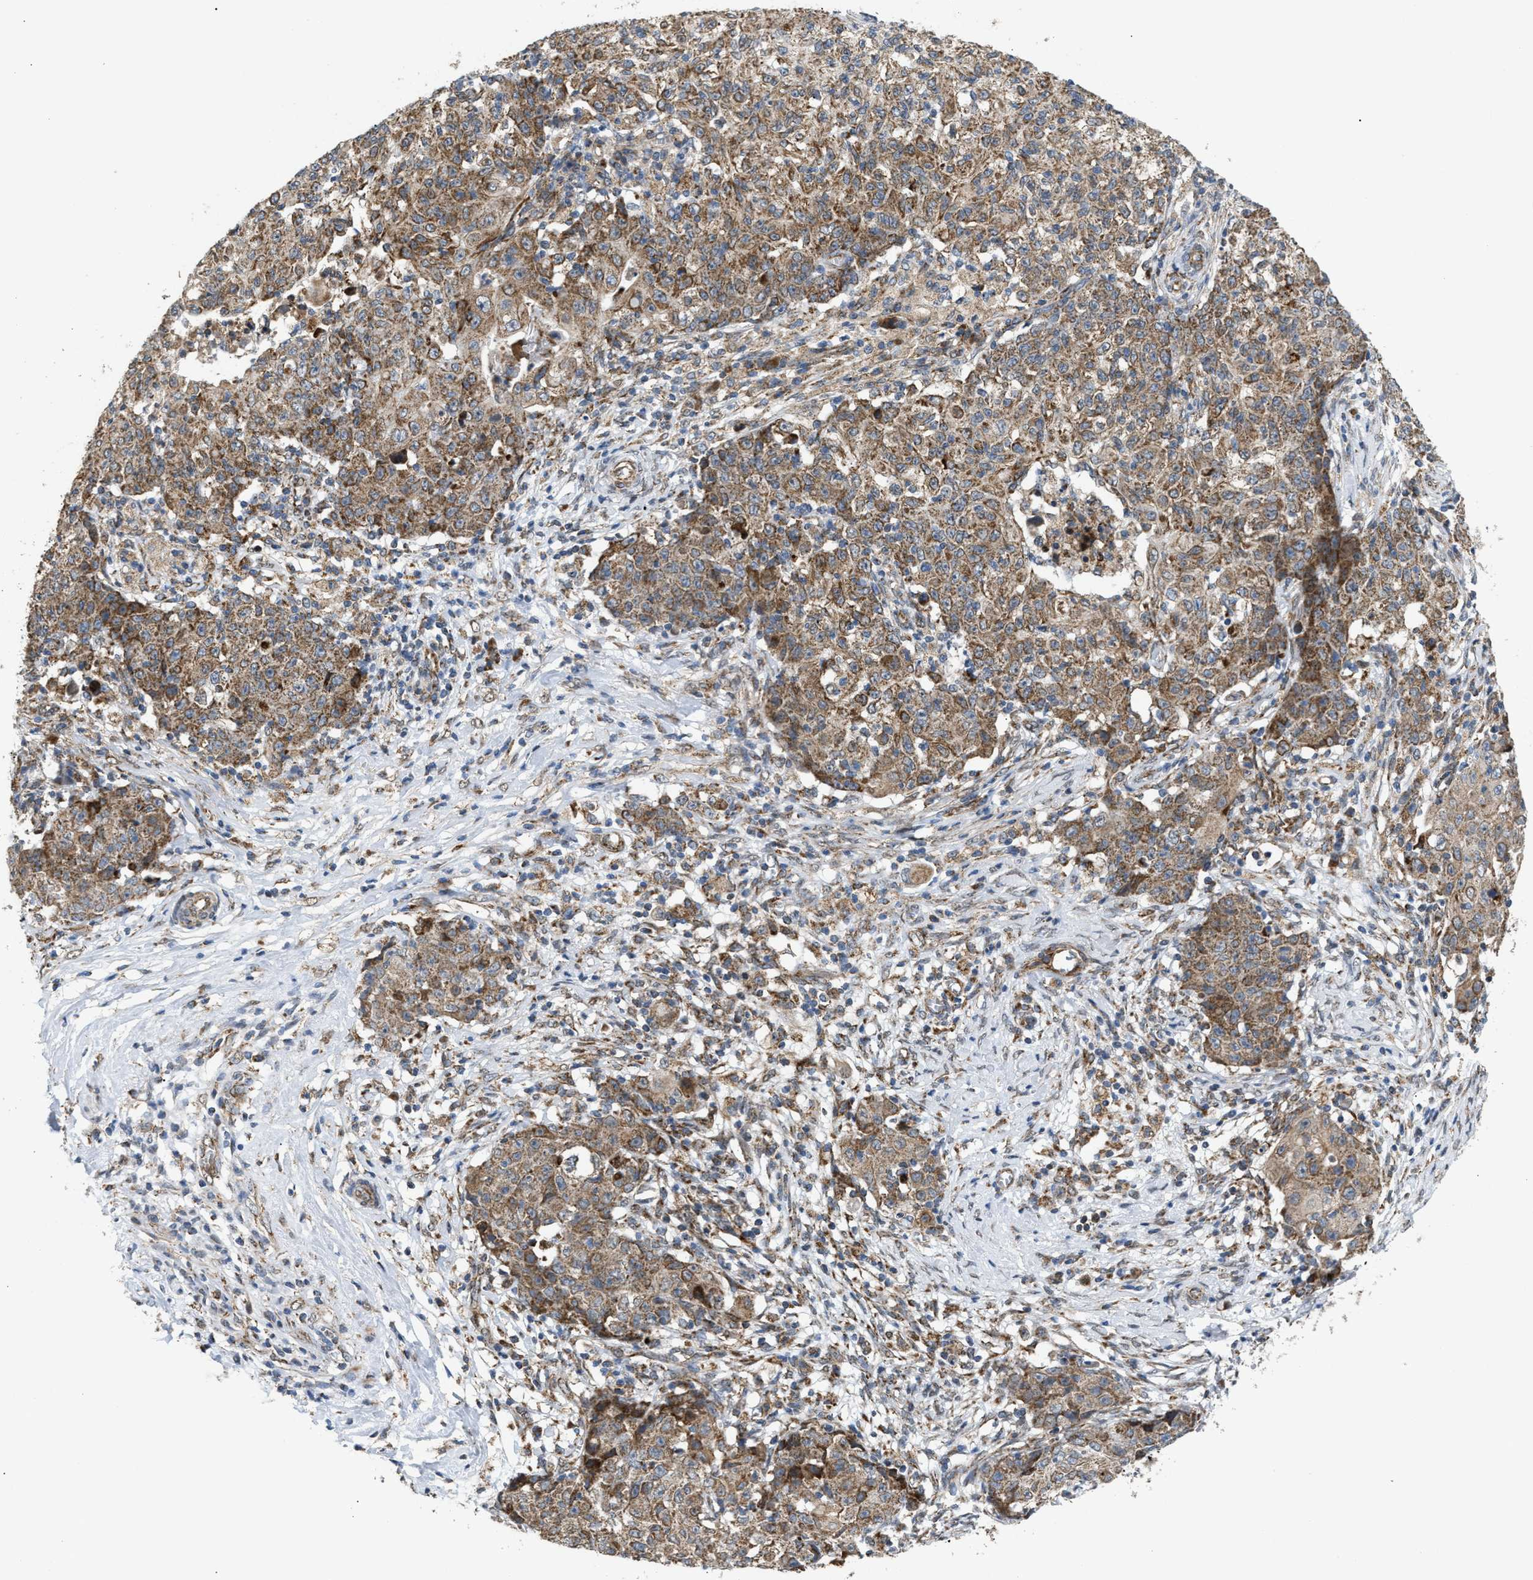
{"staining": {"intensity": "moderate", "quantity": ">75%", "location": "cytoplasmic/membranous"}, "tissue": "ovarian cancer", "cell_type": "Tumor cells", "image_type": "cancer", "snomed": [{"axis": "morphology", "description": "Carcinoma, endometroid"}, {"axis": "topography", "description": "Ovary"}], "caption": "Immunohistochemical staining of human ovarian endometroid carcinoma exhibits medium levels of moderate cytoplasmic/membranous protein expression in approximately >75% of tumor cells.", "gene": "TACO1", "patient": {"sex": "female", "age": 42}}